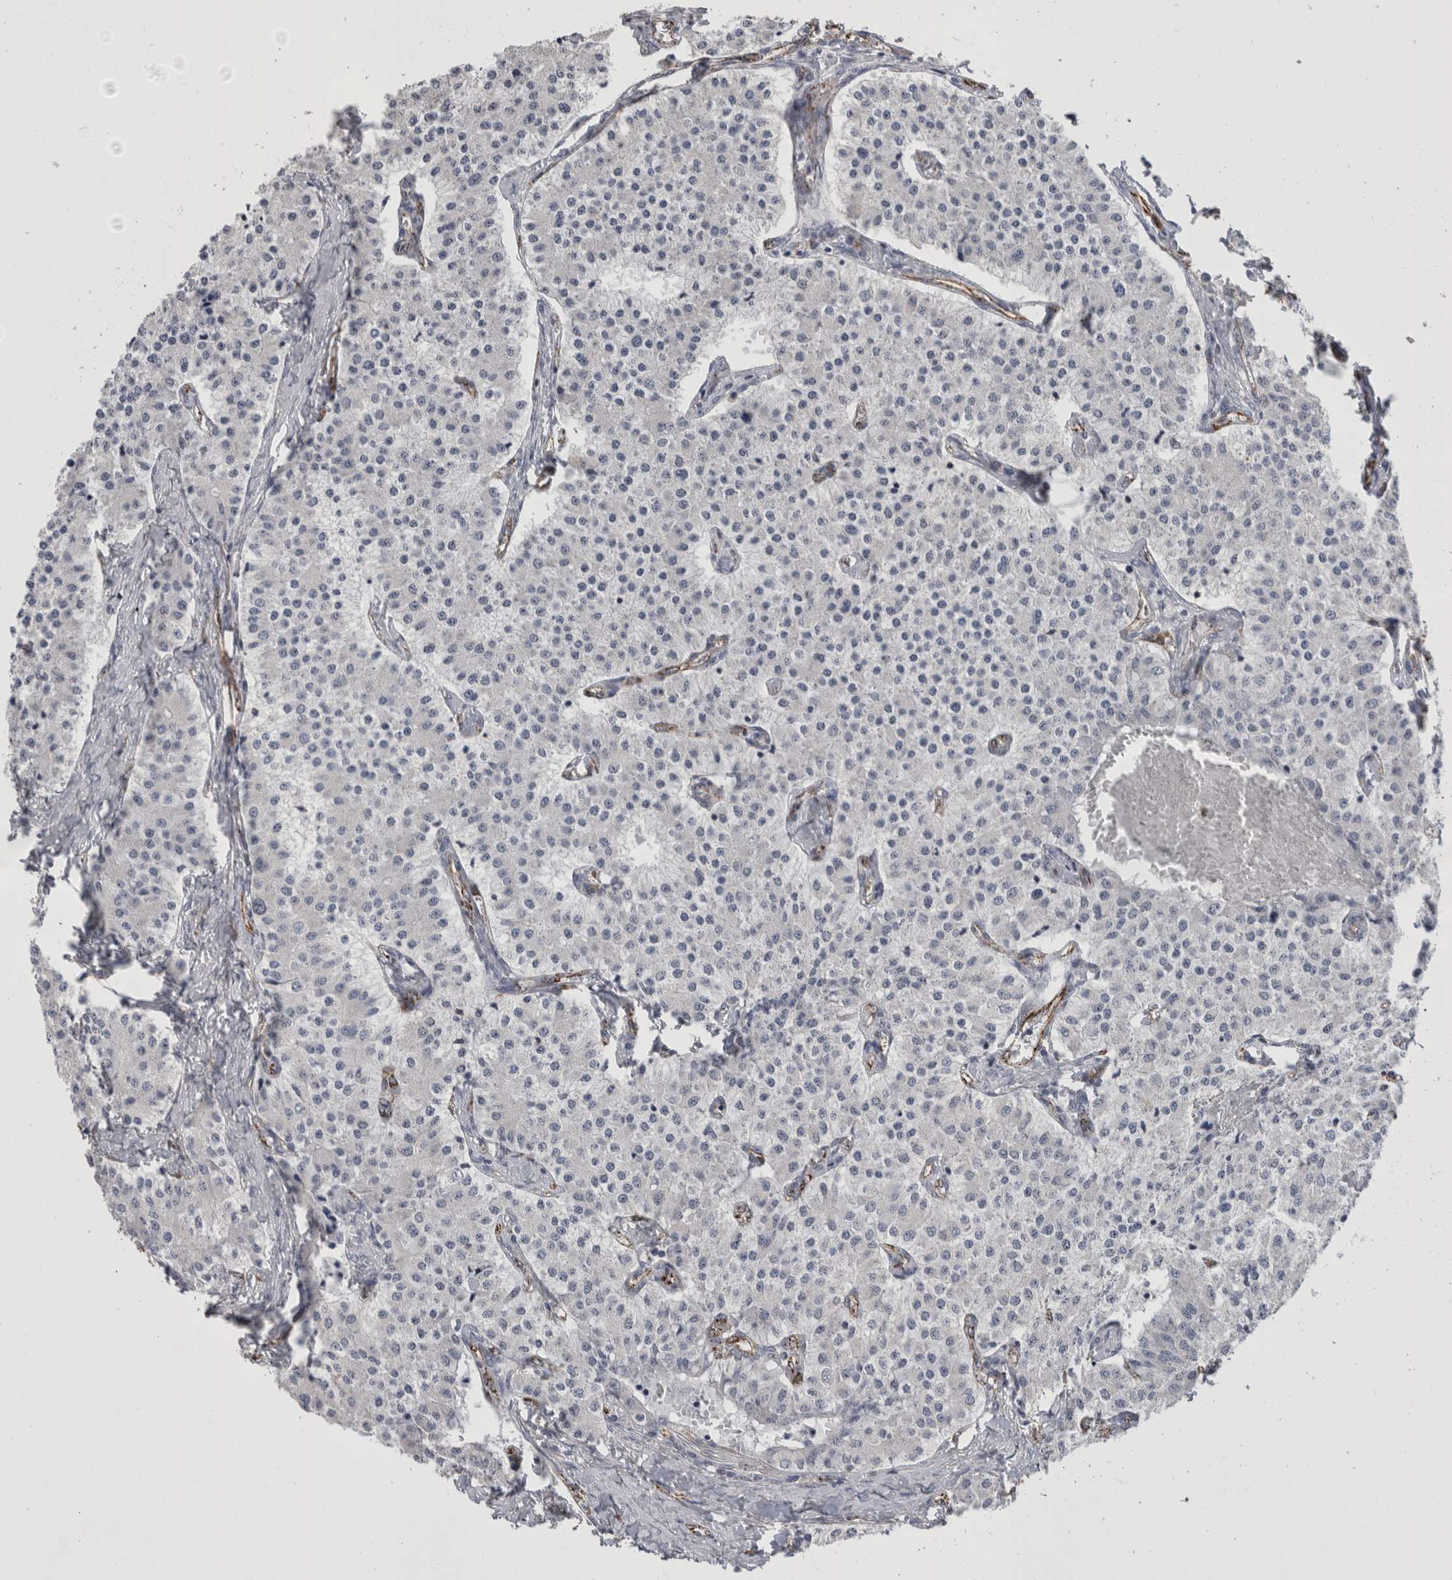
{"staining": {"intensity": "negative", "quantity": "none", "location": "none"}, "tissue": "carcinoid", "cell_type": "Tumor cells", "image_type": "cancer", "snomed": [{"axis": "morphology", "description": "Carcinoid, malignant, NOS"}, {"axis": "topography", "description": "Colon"}], "caption": "Immunohistochemistry histopathology image of neoplastic tissue: malignant carcinoid stained with DAB (3,3'-diaminobenzidine) demonstrates no significant protein positivity in tumor cells.", "gene": "ACOT7", "patient": {"sex": "female", "age": 52}}